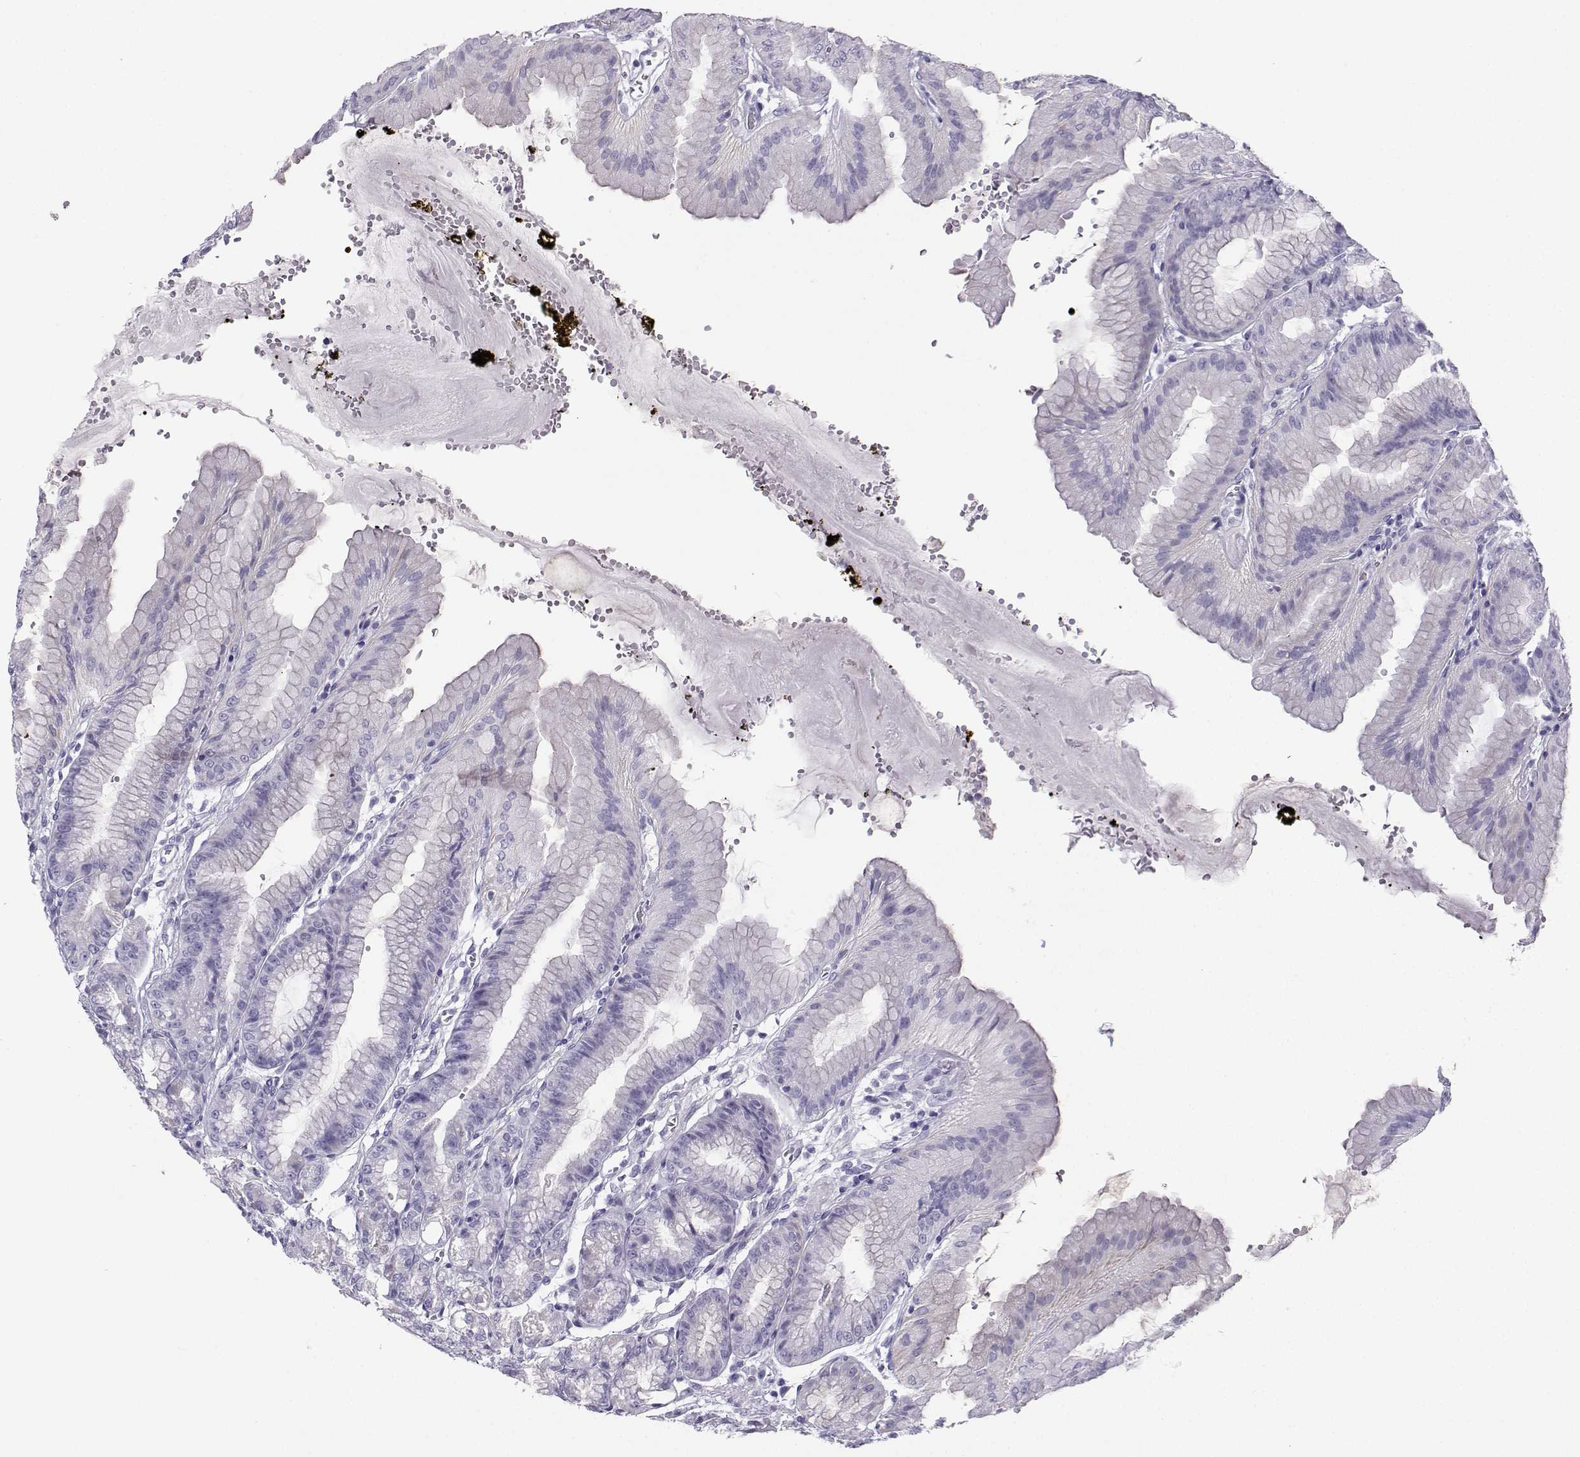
{"staining": {"intensity": "negative", "quantity": "none", "location": "none"}, "tissue": "stomach", "cell_type": "Glandular cells", "image_type": "normal", "snomed": [{"axis": "morphology", "description": "Normal tissue, NOS"}, {"axis": "topography", "description": "Stomach, lower"}], "caption": "Immunohistochemical staining of unremarkable stomach displays no significant positivity in glandular cells.", "gene": "NEFL", "patient": {"sex": "male", "age": 71}}